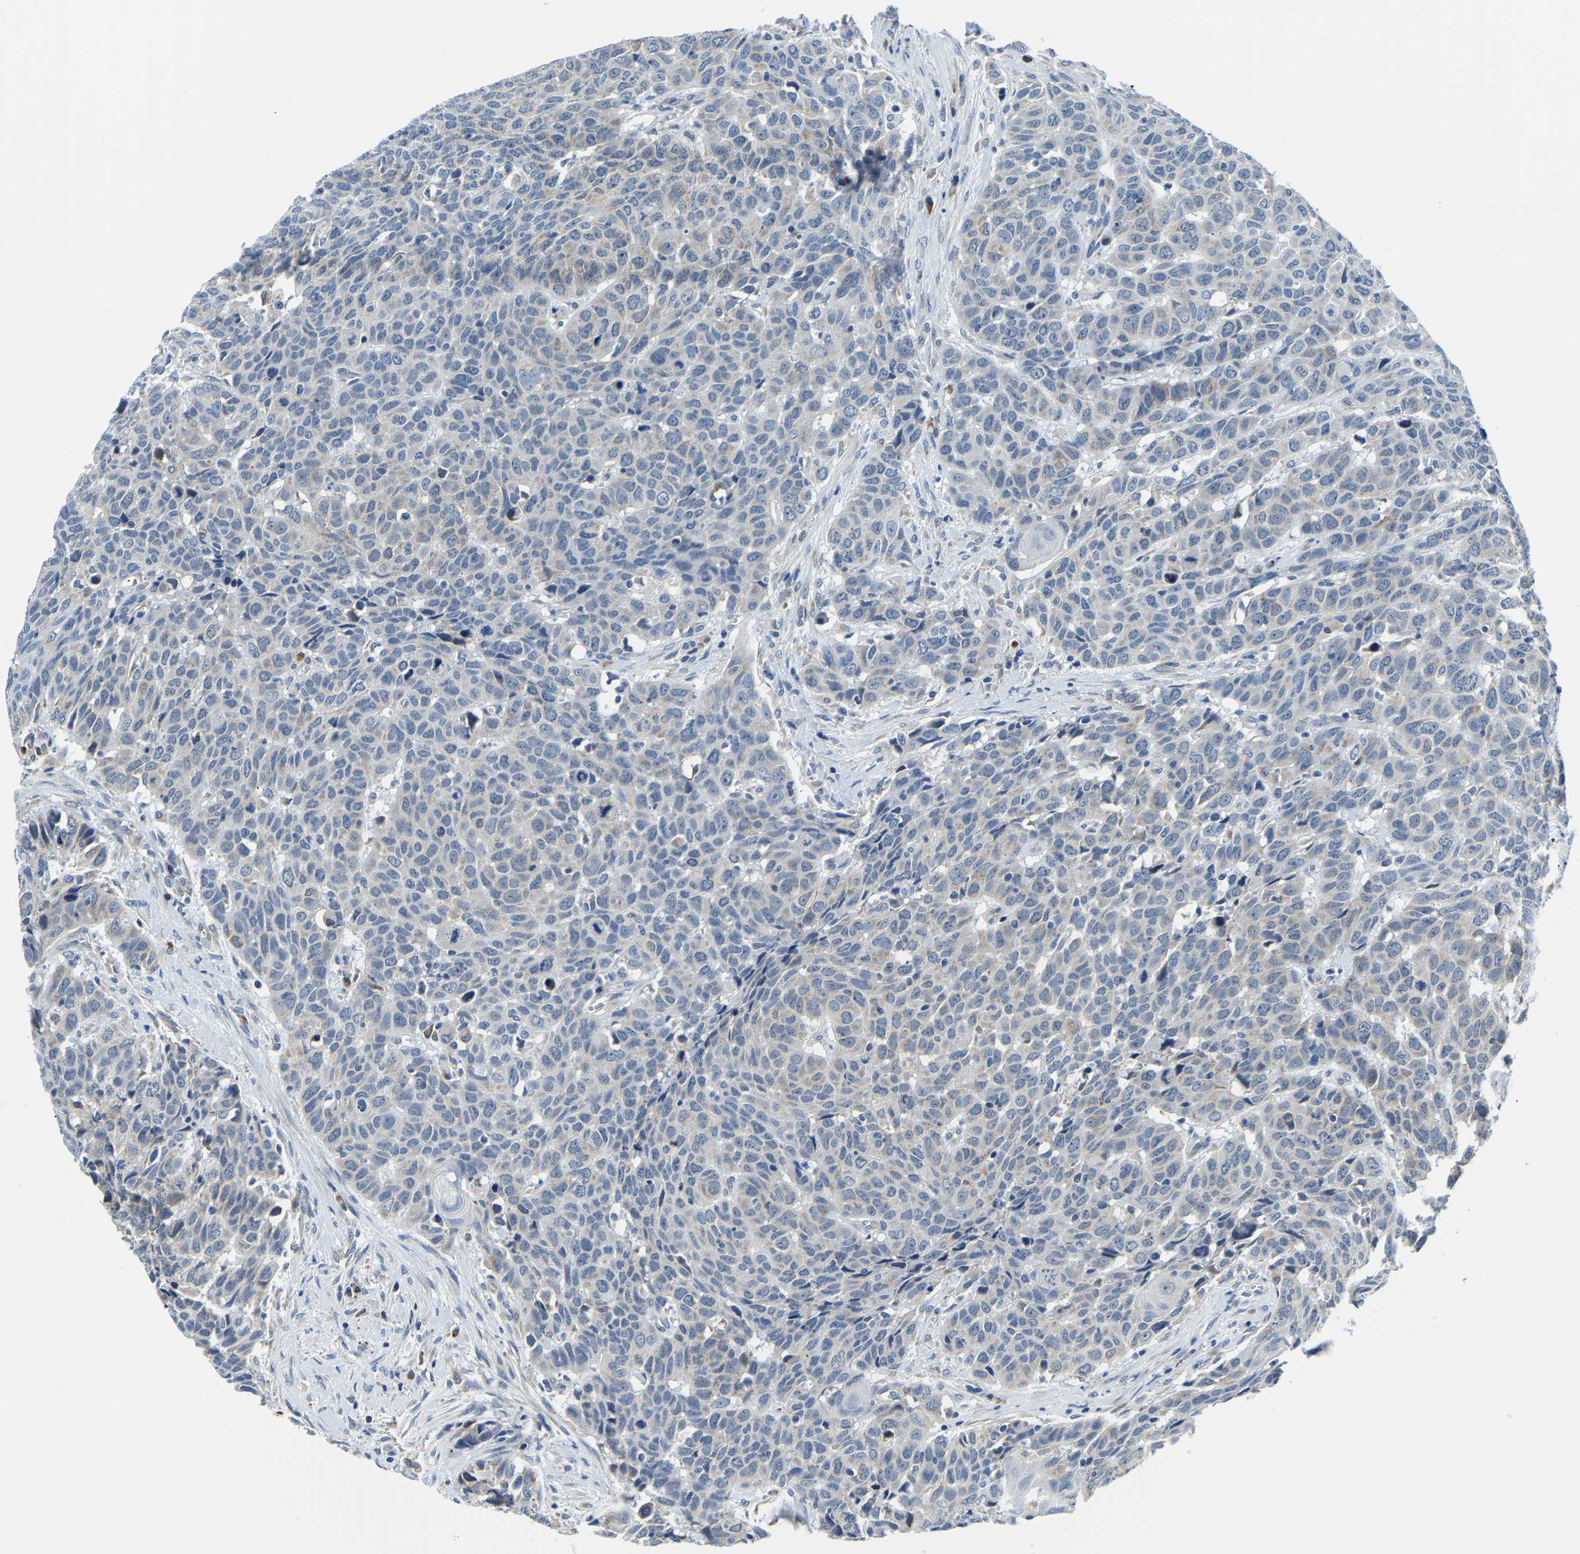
{"staining": {"intensity": "negative", "quantity": "none", "location": "none"}, "tissue": "head and neck cancer", "cell_type": "Tumor cells", "image_type": "cancer", "snomed": [{"axis": "morphology", "description": "Squamous cell carcinoma, NOS"}, {"axis": "topography", "description": "Head-Neck"}], "caption": "The IHC photomicrograph has no significant positivity in tumor cells of squamous cell carcinoma (head and neck) tissue.", "gene": "LIAS", "patient": {"sex": "male", "age": 66}}